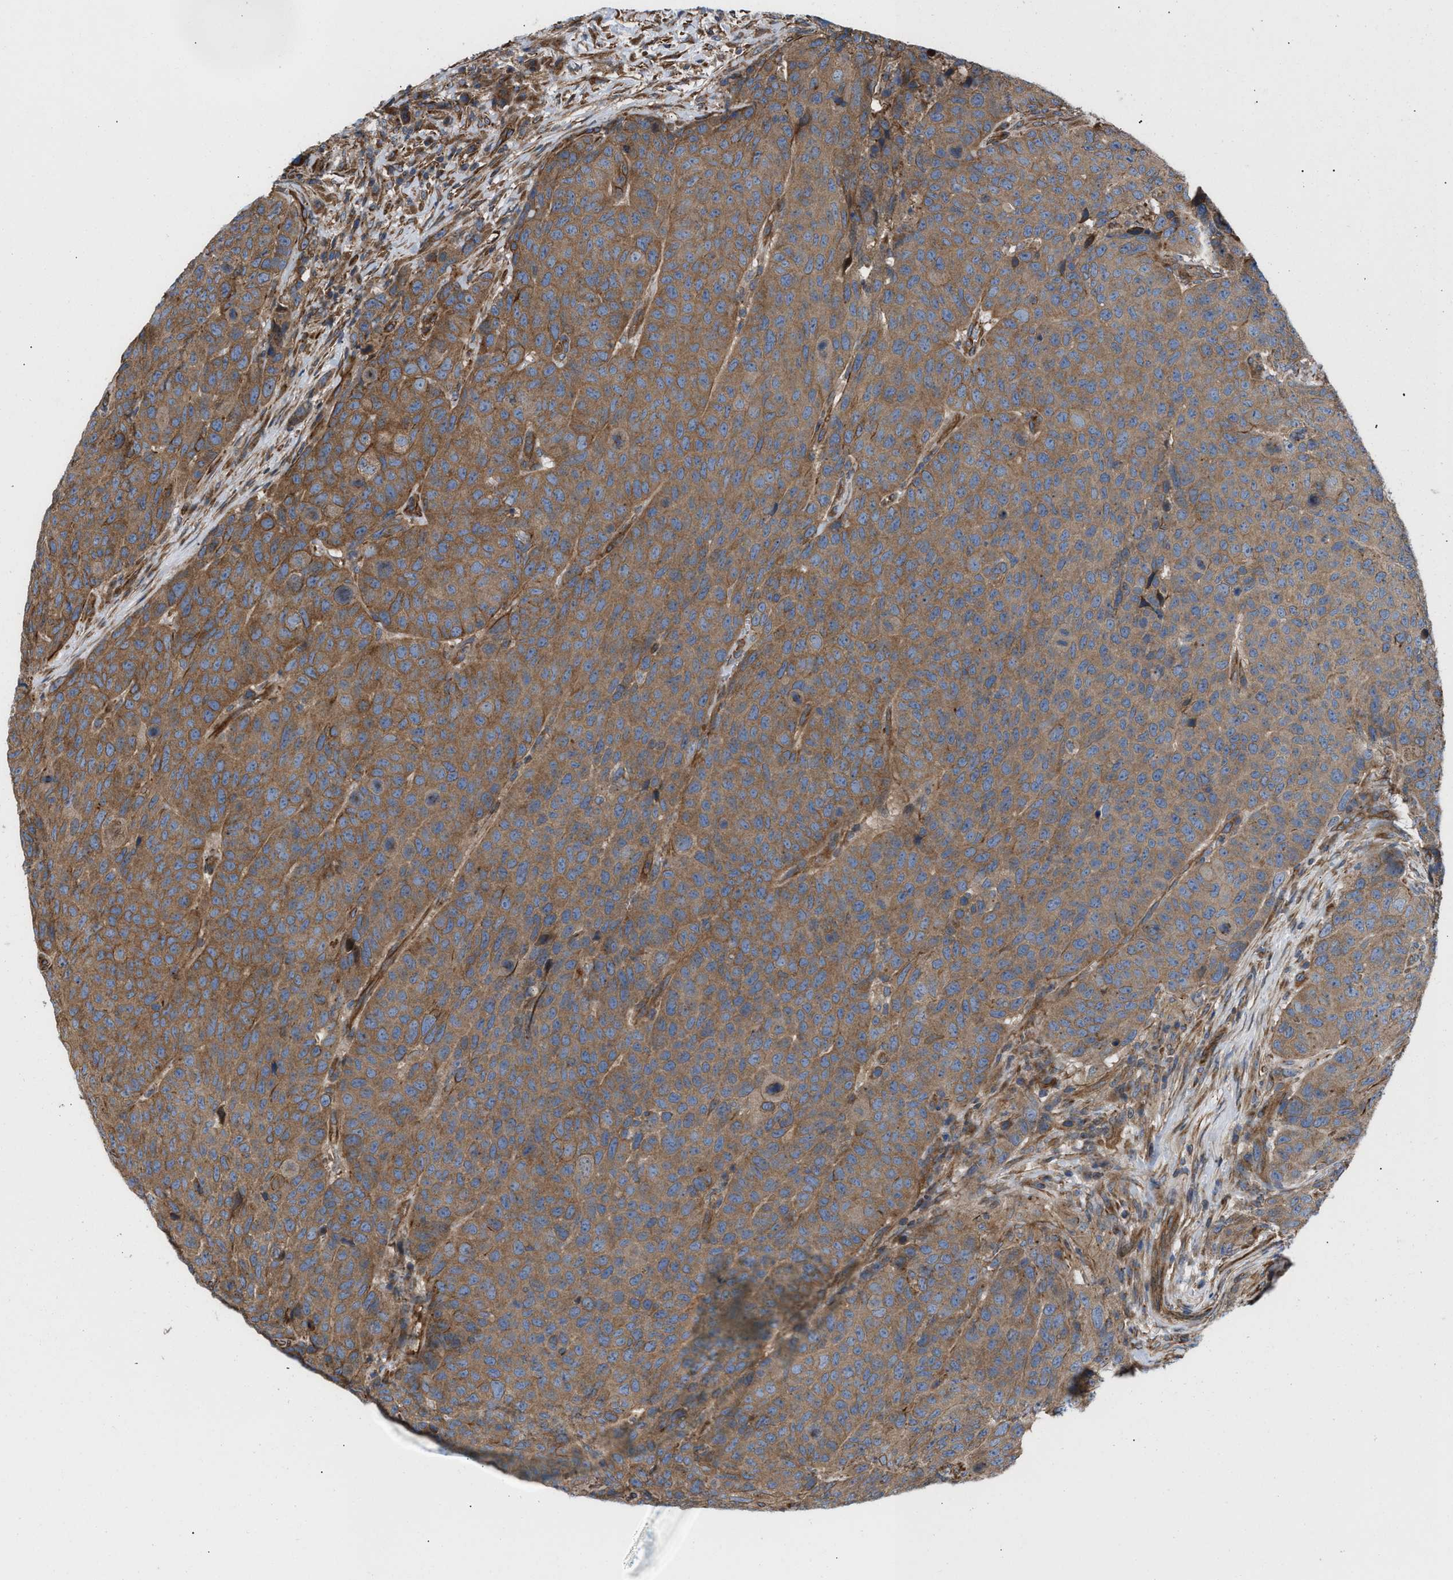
{"staining": {"intensity": "moderate", "quantity": ">75%", "location": "cytoplasmic/membranous"}, "tissue": "head and neck cancer", "cell_type": "Tumor cells", "image_type": "cancer", "snomed": [{"axis": "morphology", "description": "Squamous cell carcinoma, NOS"}, {"axis": "topography", "description": "Head-Neck"}], "caption": "Human head and neck cancer (squamous cell carcinoma) stained for a protein (brown) reveals moderate cytoplasmic/membranous positive expression in about >75% of tumor cells.", "gene": "EPS15L1", "patient": {"sex": "male", "age": 66}}